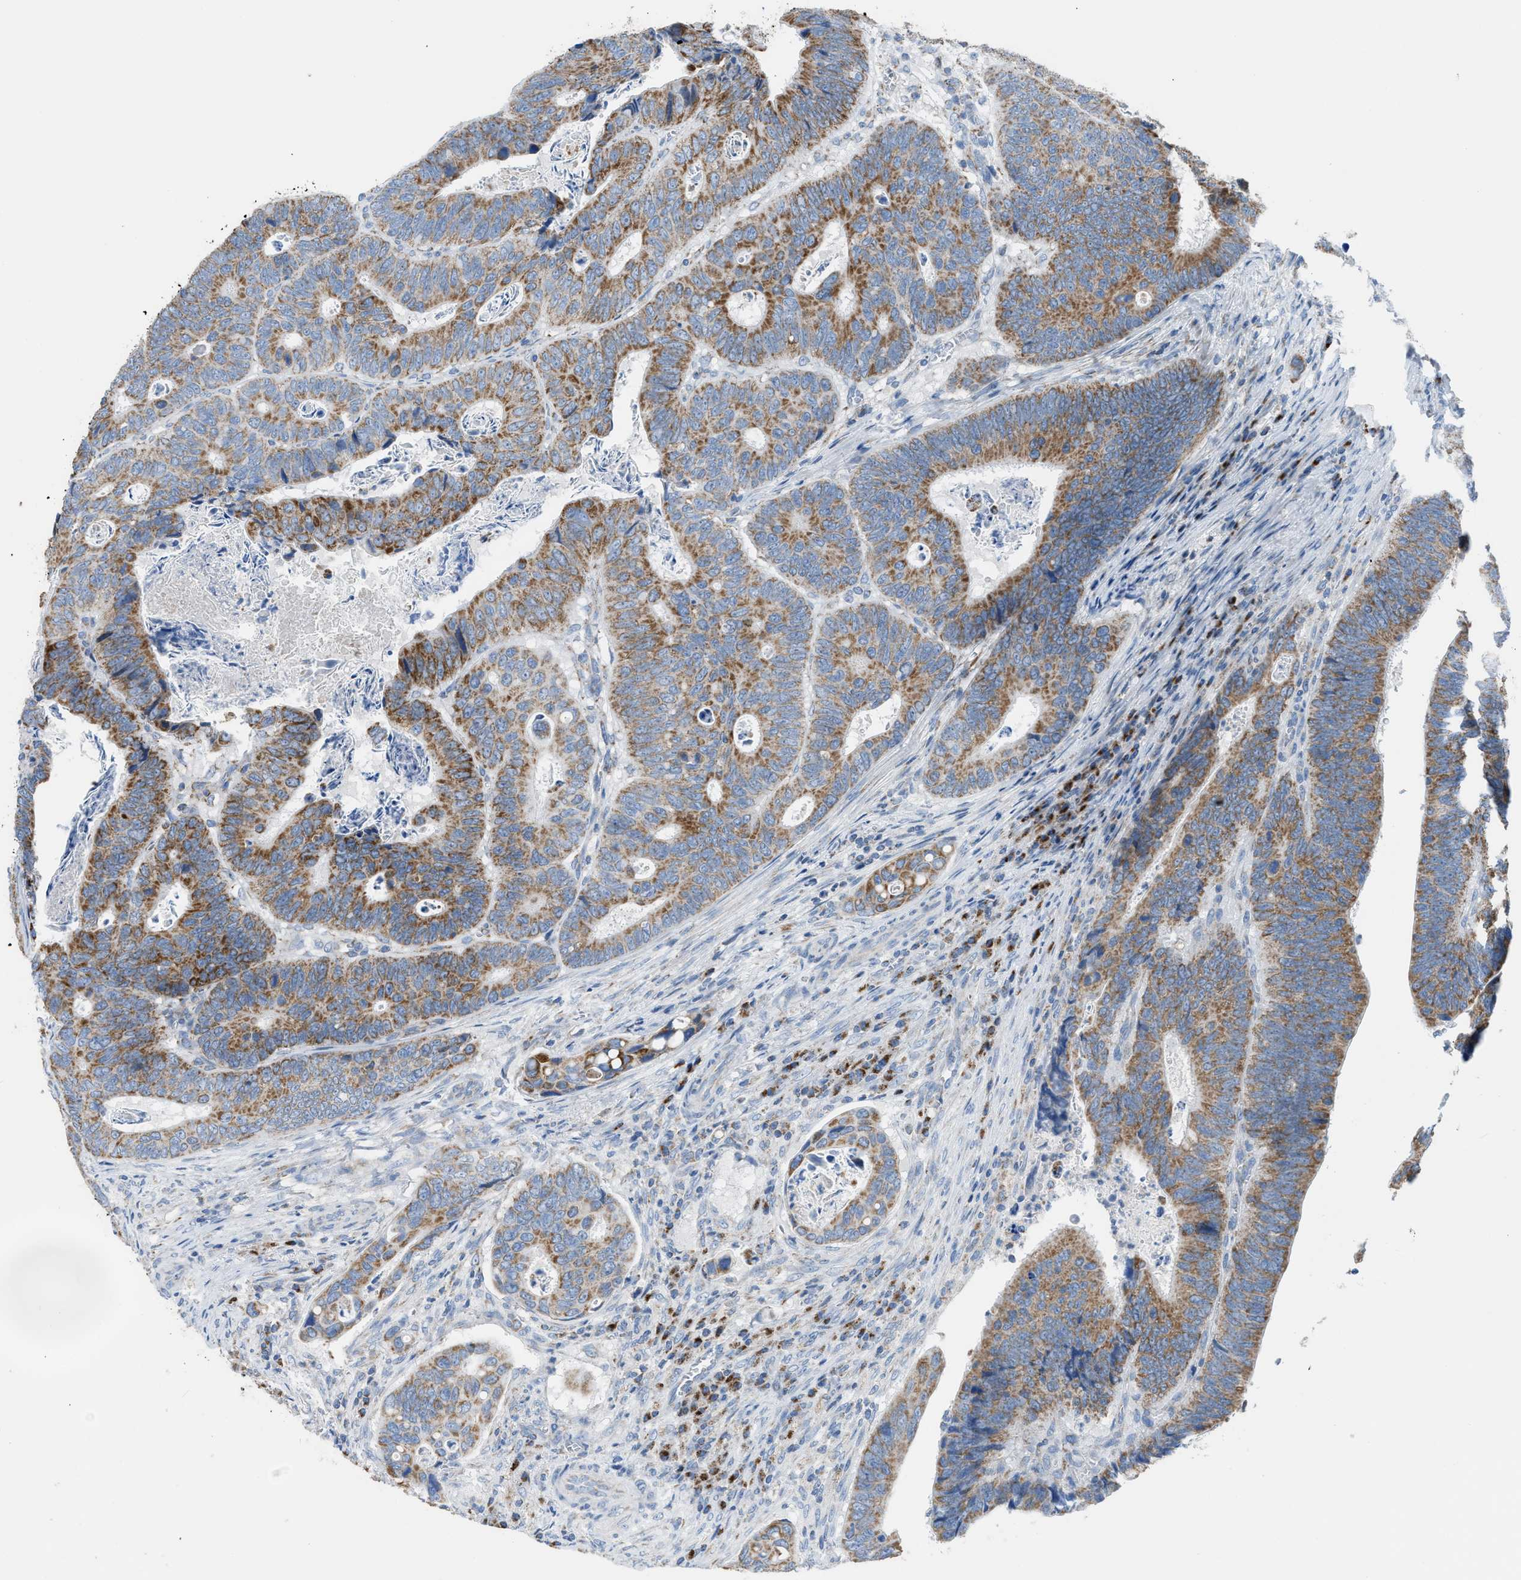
{"staining": {"intensity": "moderate", "quantity": ">75%", "location": "cytoplasmic/membranous"}, "tissue": "colorectal cancer", "cell_type": "Tumor cells", "image_type": "cancer", "snomed": [{"axis": "morphology", "description": "Inflammation, NOS"}, {"axis": "morphology", "description": "Adenocarcinoma, NOS"}, {"axis": "topography", "description": "Colon"}], "caption": "Protein expression analysis of colorectal cancer exhibits moderate cytoplasmic/membranous staining in about >75% of tumor cells. Nuclei are stained in blue.", "gene": "ETFB", "patient": {"sex": "male", "age": 72}}